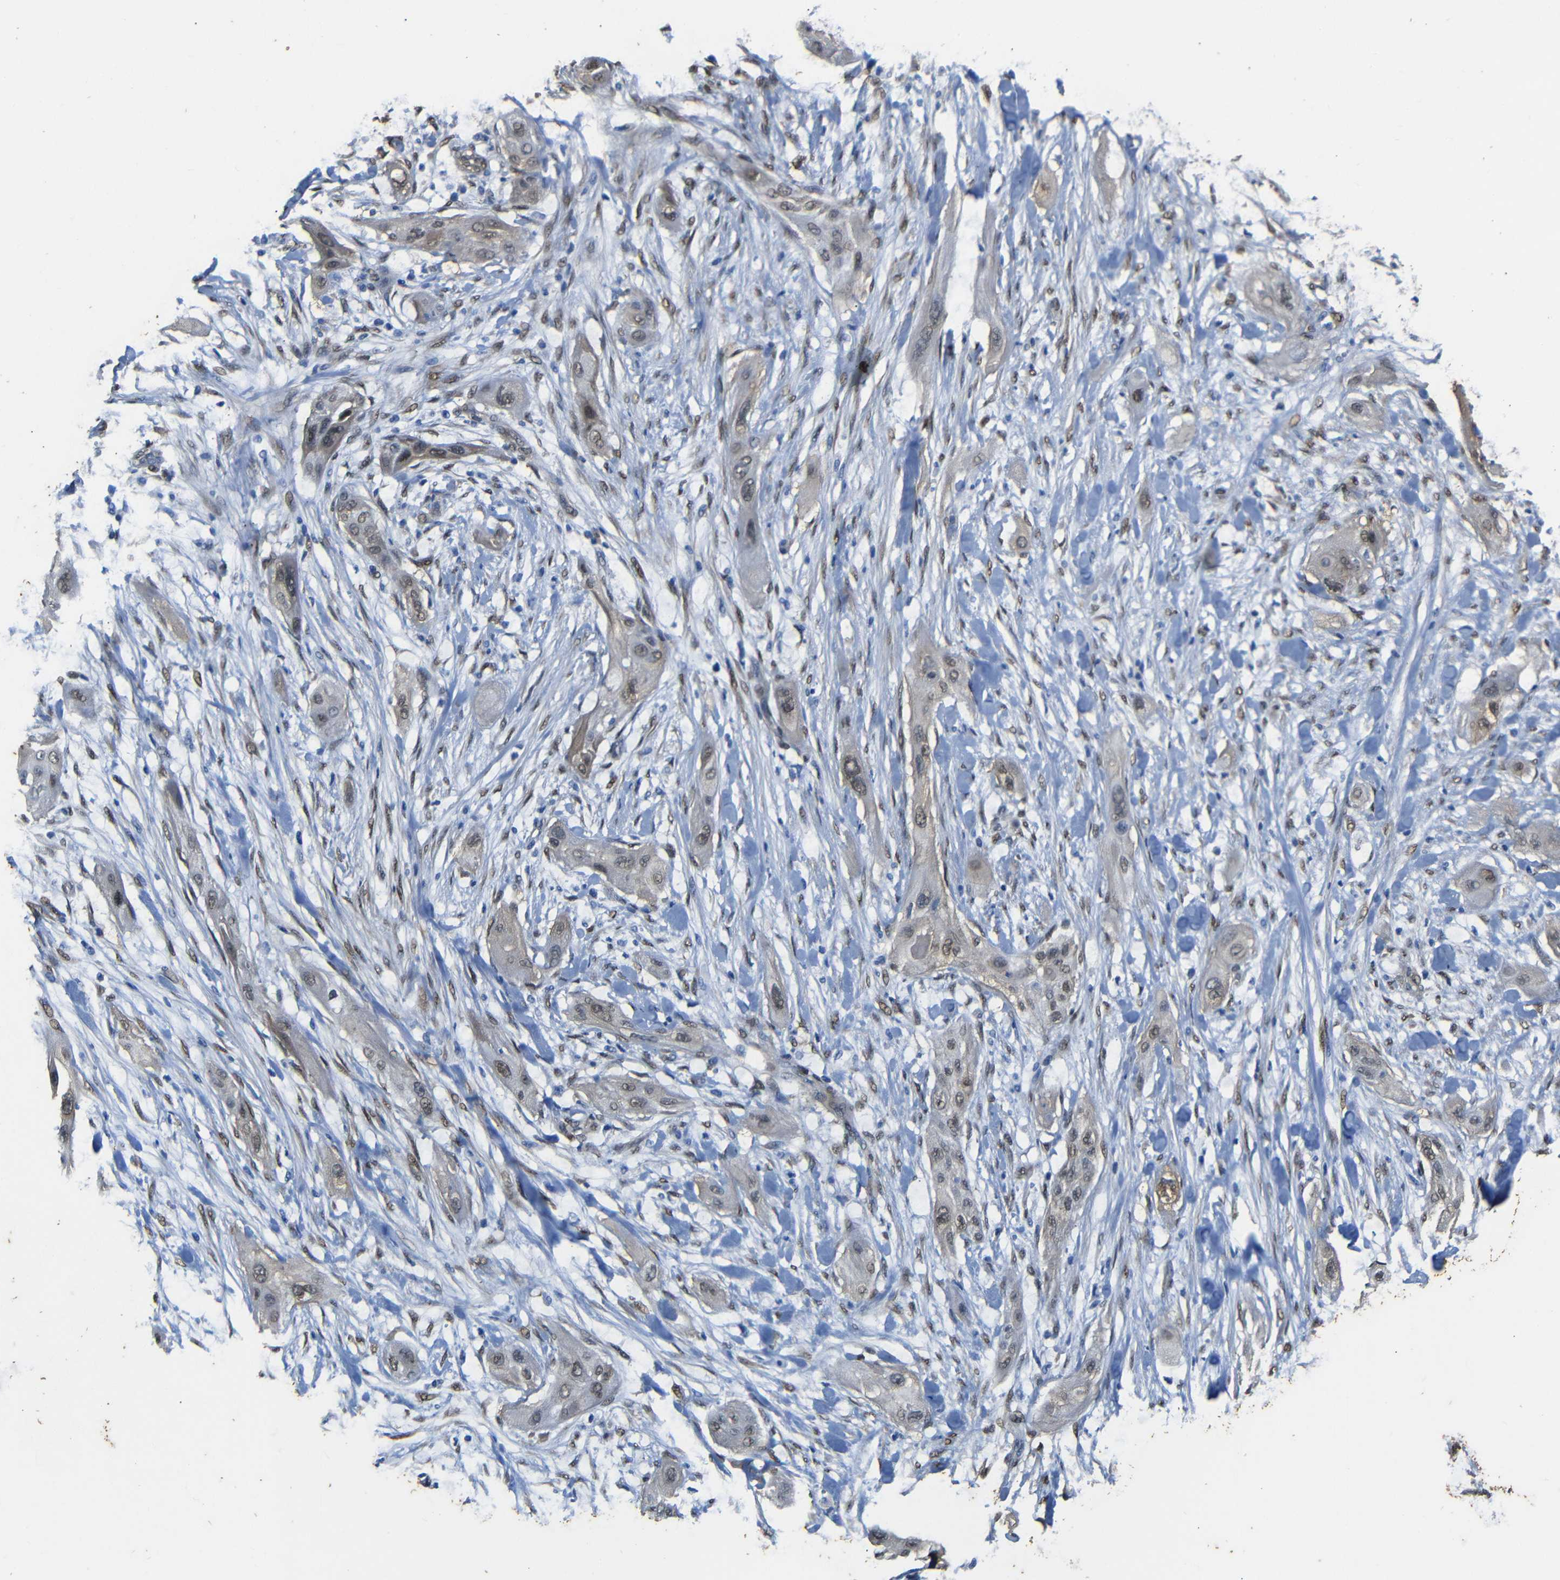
{"staining": {"intensity": "weak", "quantity": ">75%", "location": "nuclear"}, "tissue": "lung cancer", "cell_type": "Tumor cells", "image_type": "cancer", "snomed": [{"axis": "morphology", "description": "Squamous cell carcinoma, NOS"}, {"axis": "topography", "description": "Lung"}], "caption": "Brown immunohistochemical staining in human squamous cell carcinoma (lung) reveals weak nuclear staining in approximately >75% of tumor cells. (DAB (3,3'-diaminobenzidine) = brown stain, brightfield microscopy at high magnification).", "gene": "YAP1", "patient": {"sex": "female", "age": 47}}